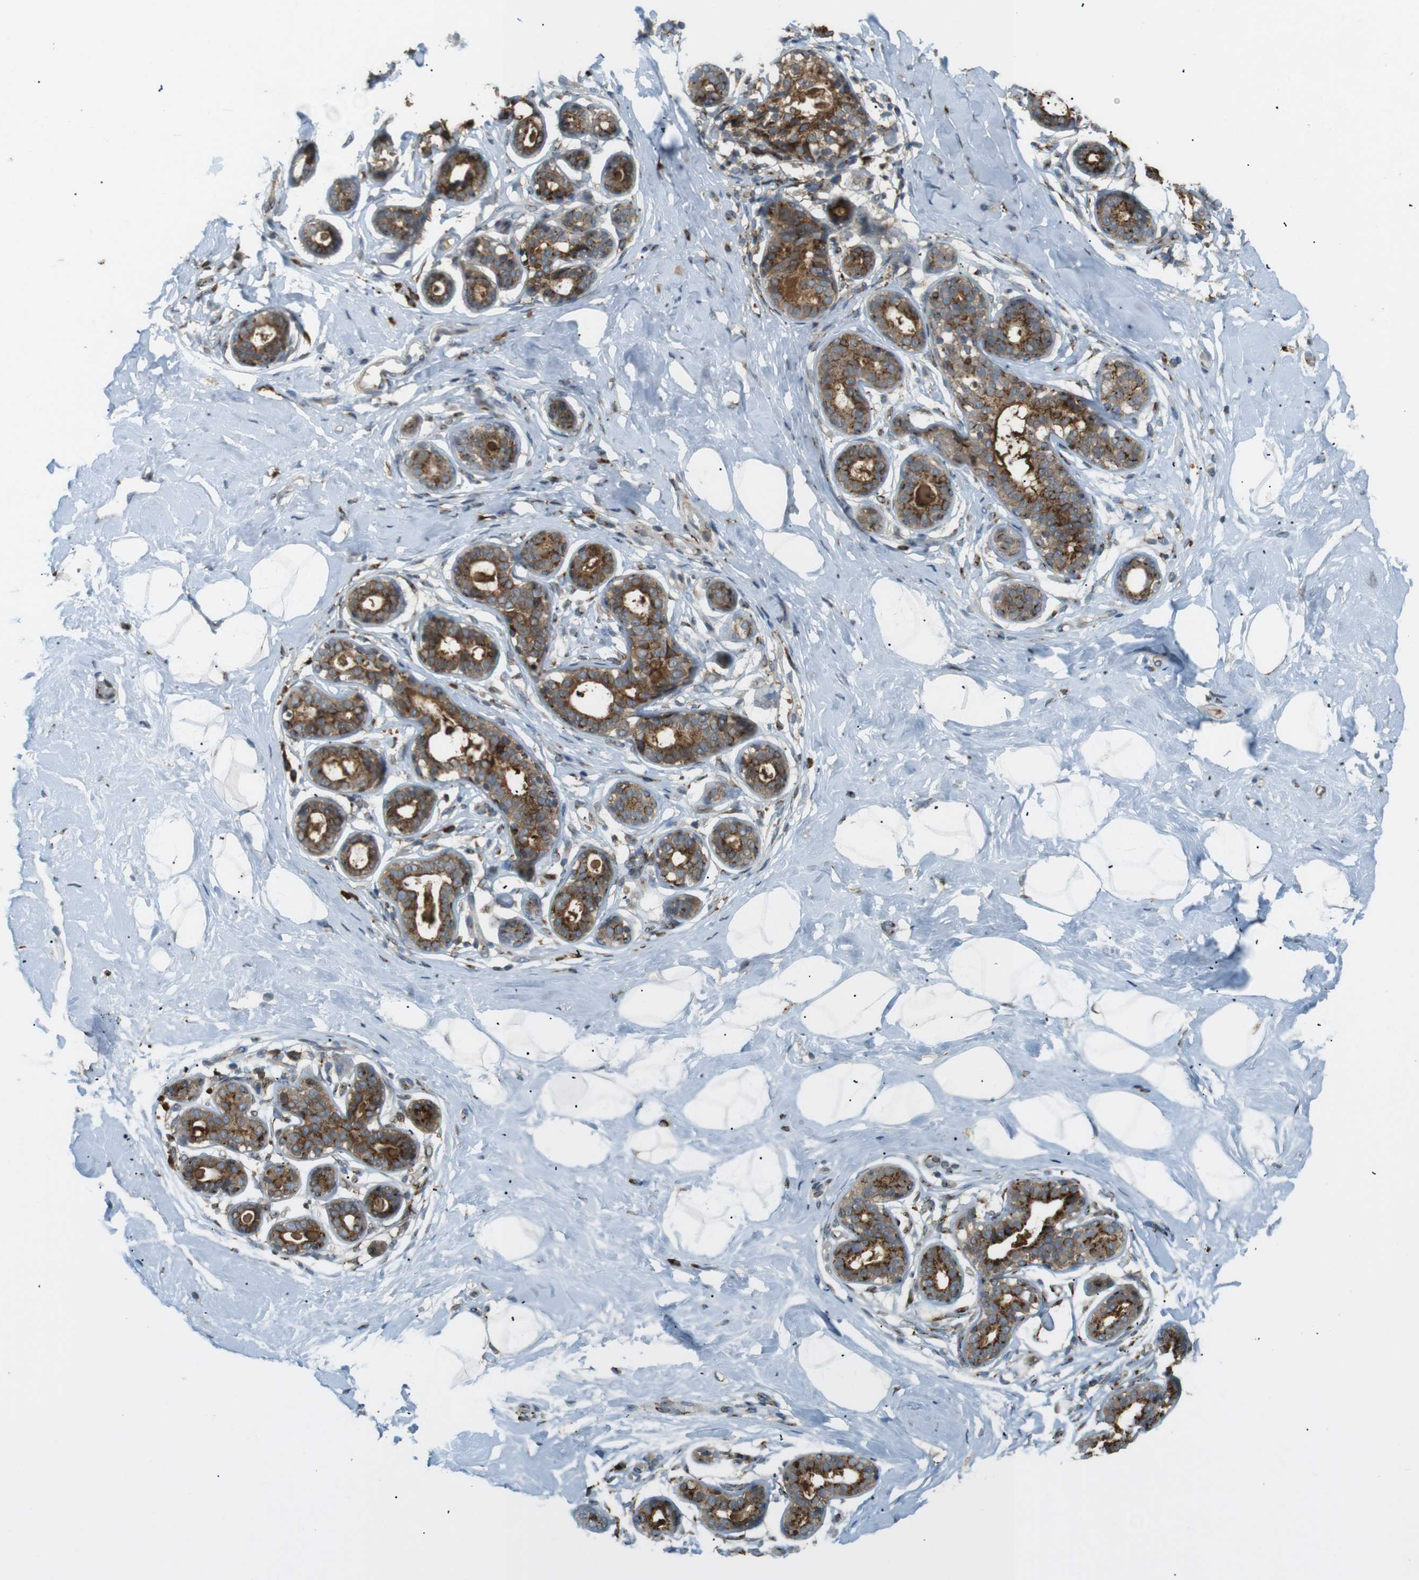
{"staining": {"intensity": "negative", "quantity": "none", "location": "none"}, "tissue": "breast", "cell_type": "Adipocytes", "image_type": "normal", "snomed": [{"axis": "morphology", "description": "Normal tissue, NOS"}, {"axis": "topography", "description": "Breast"}], "caption": "High power microscopy image of an immunohistochemistry image of unremarkable breast, revealing no significant staining in adipocytes. (DAB immunohistochemistry with hematoxylin counter stain).", "gene": "TMED4", "patient": {"sex": "female", "age": 23}}